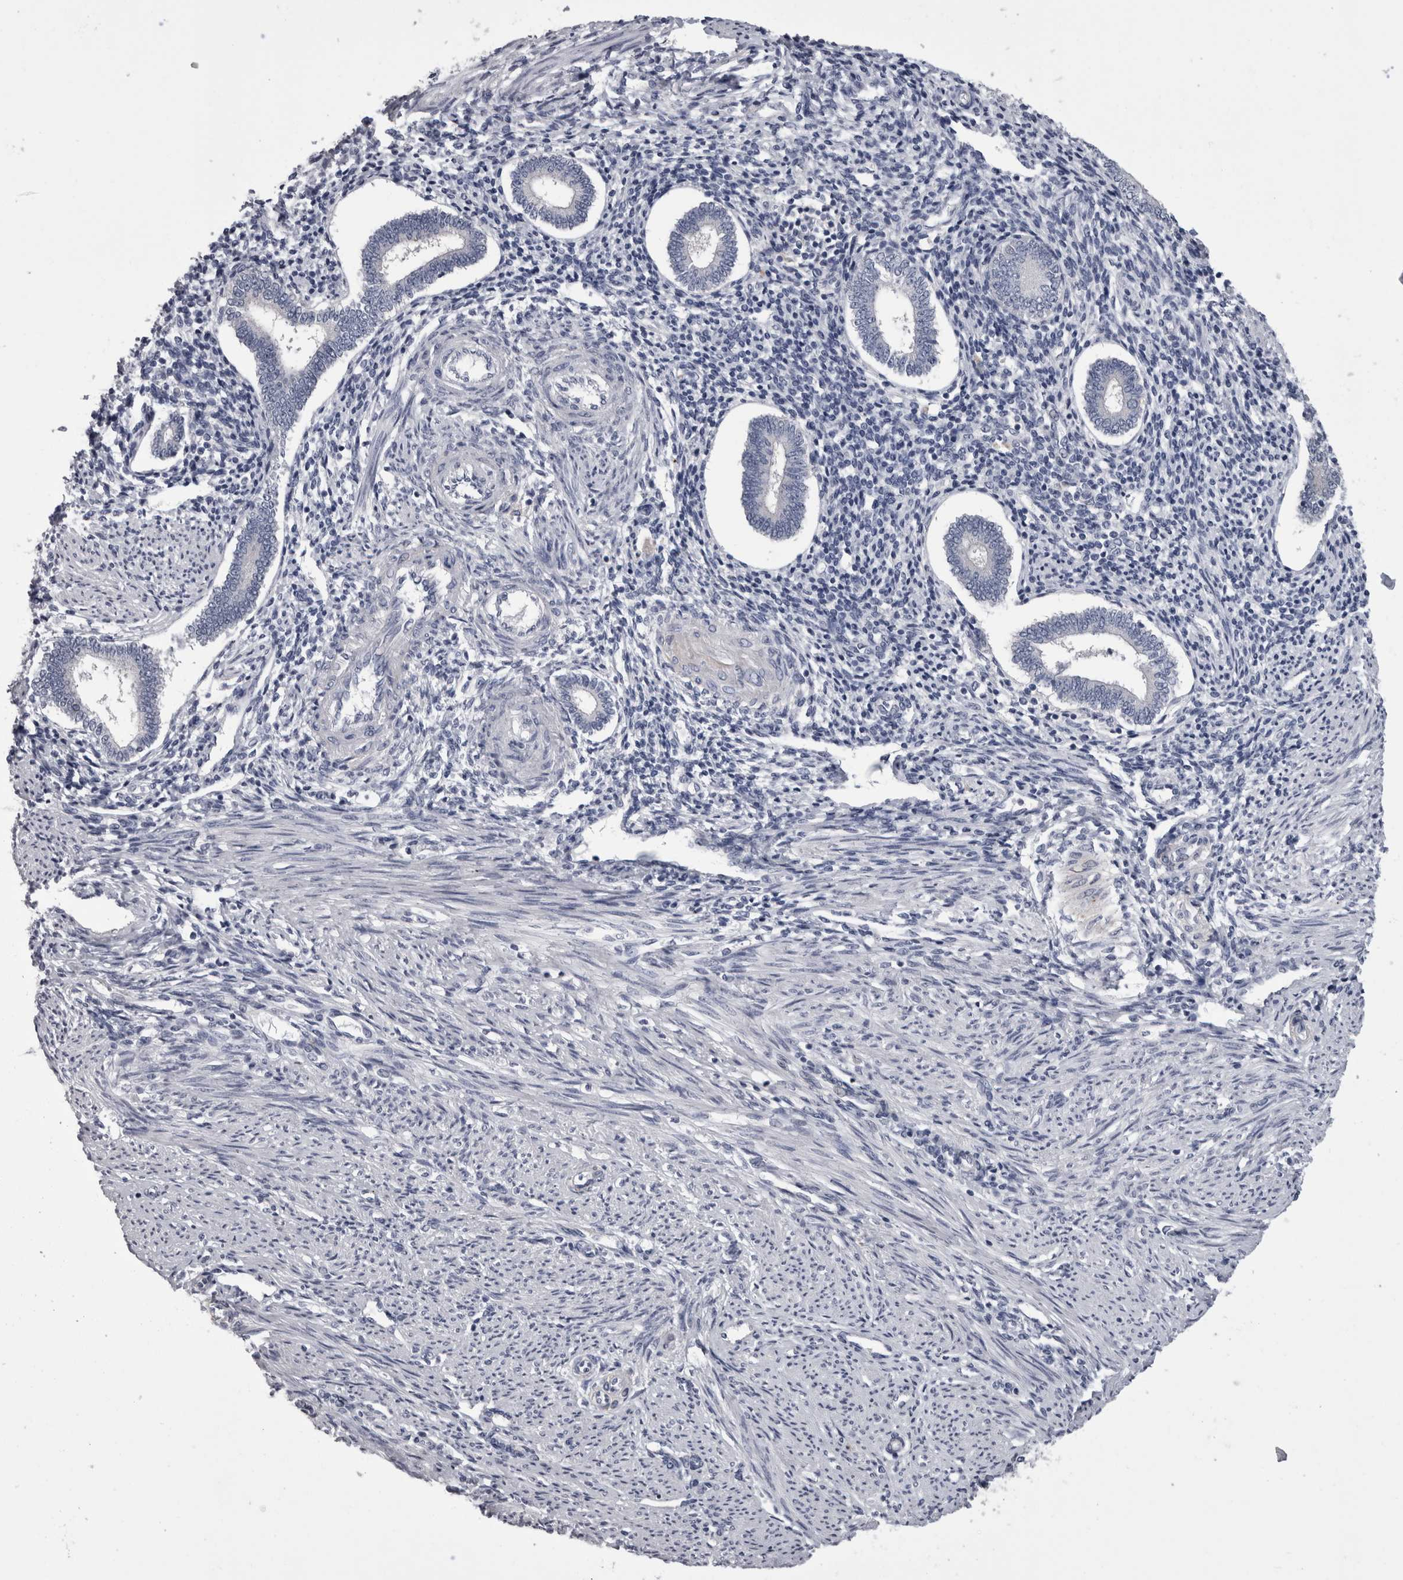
{"staining": {"intensity": "negative", "quantity": "none", "location": "none"}, "tissue": "endometrium", "cell_type": "Cells in endometrial stroma", "image_type": "normal", "snomed": [{"axis": "morphology", "description": "Normal tissue, NOS"}, {"axis": "topography", "description": "Endometrium"}], "caption": "This micrograph is of normal endometrium stained with immunohistochemistry to label a protein in brown with the nuclei are counter-stained blue. There is no staining in cells in endometrial stroma. Nuclei are stained in blue.", "gene": "AFMID", "patient": {"sex": "female", "age": 42}}